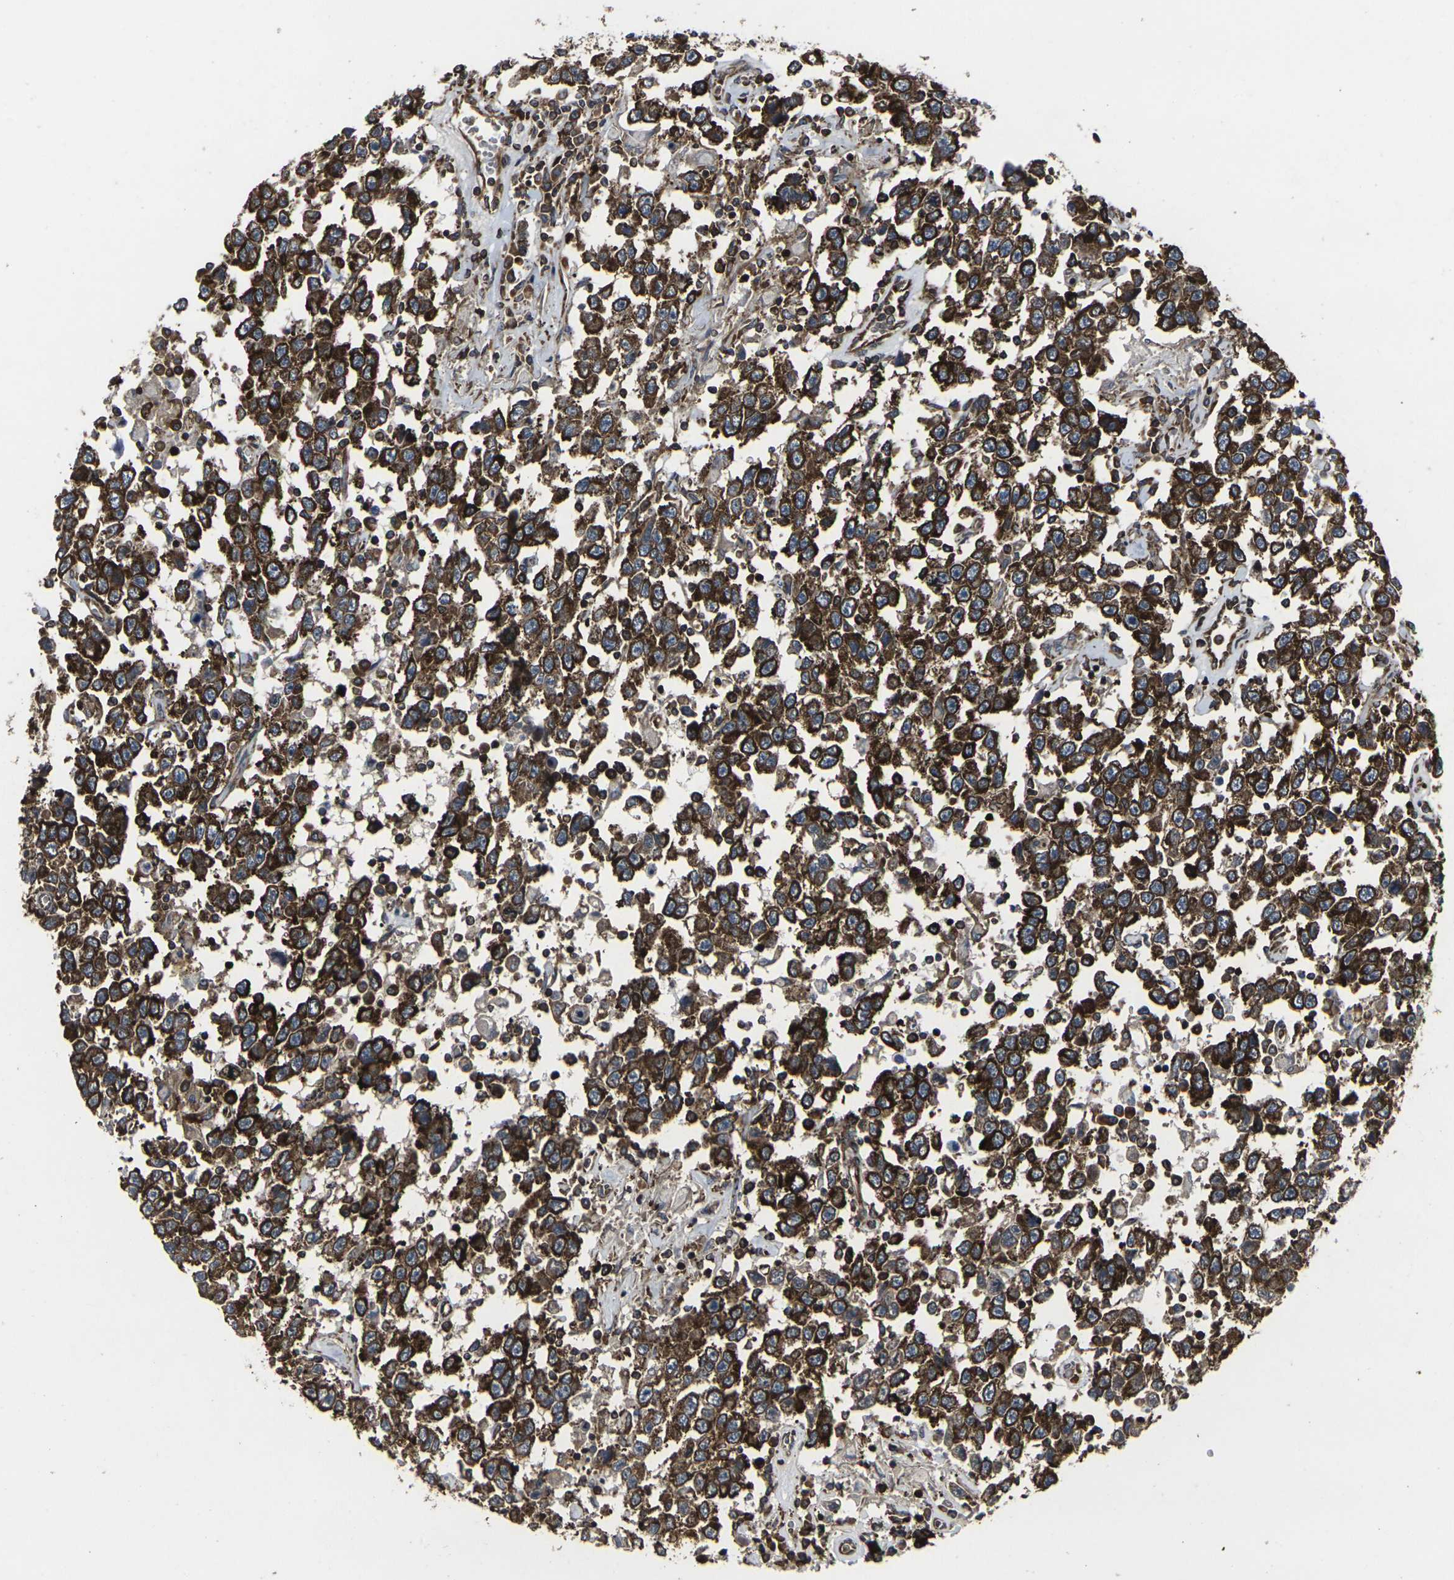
{"staining": {"intensity": "strong", "quantity": ">75%", "location": "cytoplasmic/membranous"}, "tissue": "testis cancer", "cell_type": "Tumor cells", "image_type": "cancer", "snomed": [{"axis": "morphology", "description": "Seminoma, NOS"}, {"axis": "topography", "description": "Testis"}], "caption": "High-power microscopy captured an IHC micrograph of testis cancer (seminoma), revealing strong cytoplasmic/membranous expression in approximately >75% of tumor cells.", "gene": "MARCHF2", "patient": {"sex": "male", "age": 41}}